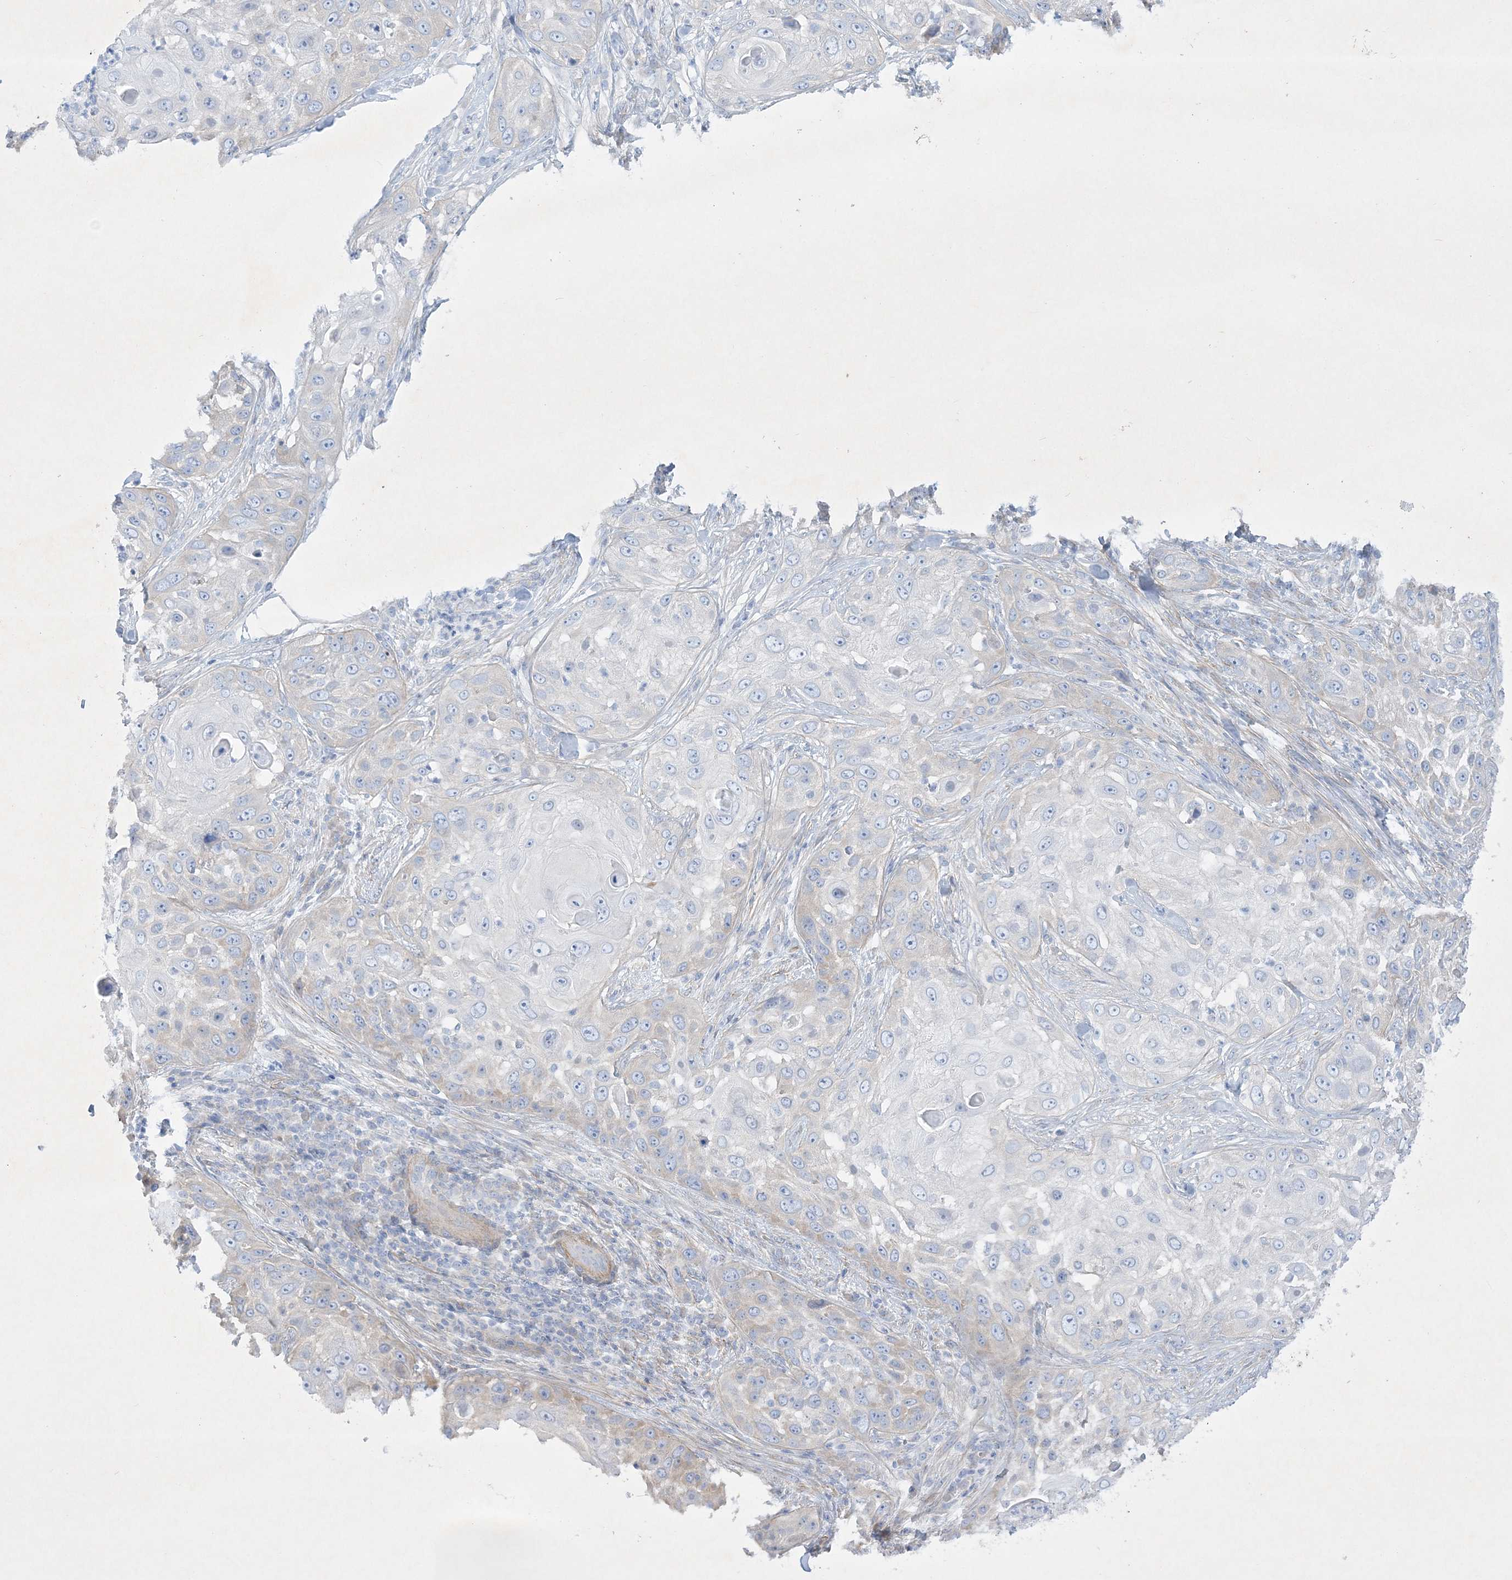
{"staining": {"intensity": "weak", "quantity": "<25%", "location": "cytoplasmic/membranous"}, "tissue": "skin cancer", "cell_type": "Tumor cells", "image_type": "cancer", "snomed": [{"axis": "morphology", "description": "Squamous cell carcinoma, NOS"}, {"axis": "topography", "description": "Skin"}], "caption": "Immunohistochemistry (IHC) image of skin cancer (squamous cell carcinoma) stained for a protein (brown), which displays no staining in tumor cells.", "gene": "FARSB", "patient": {"sex": "female", "age": 44}}